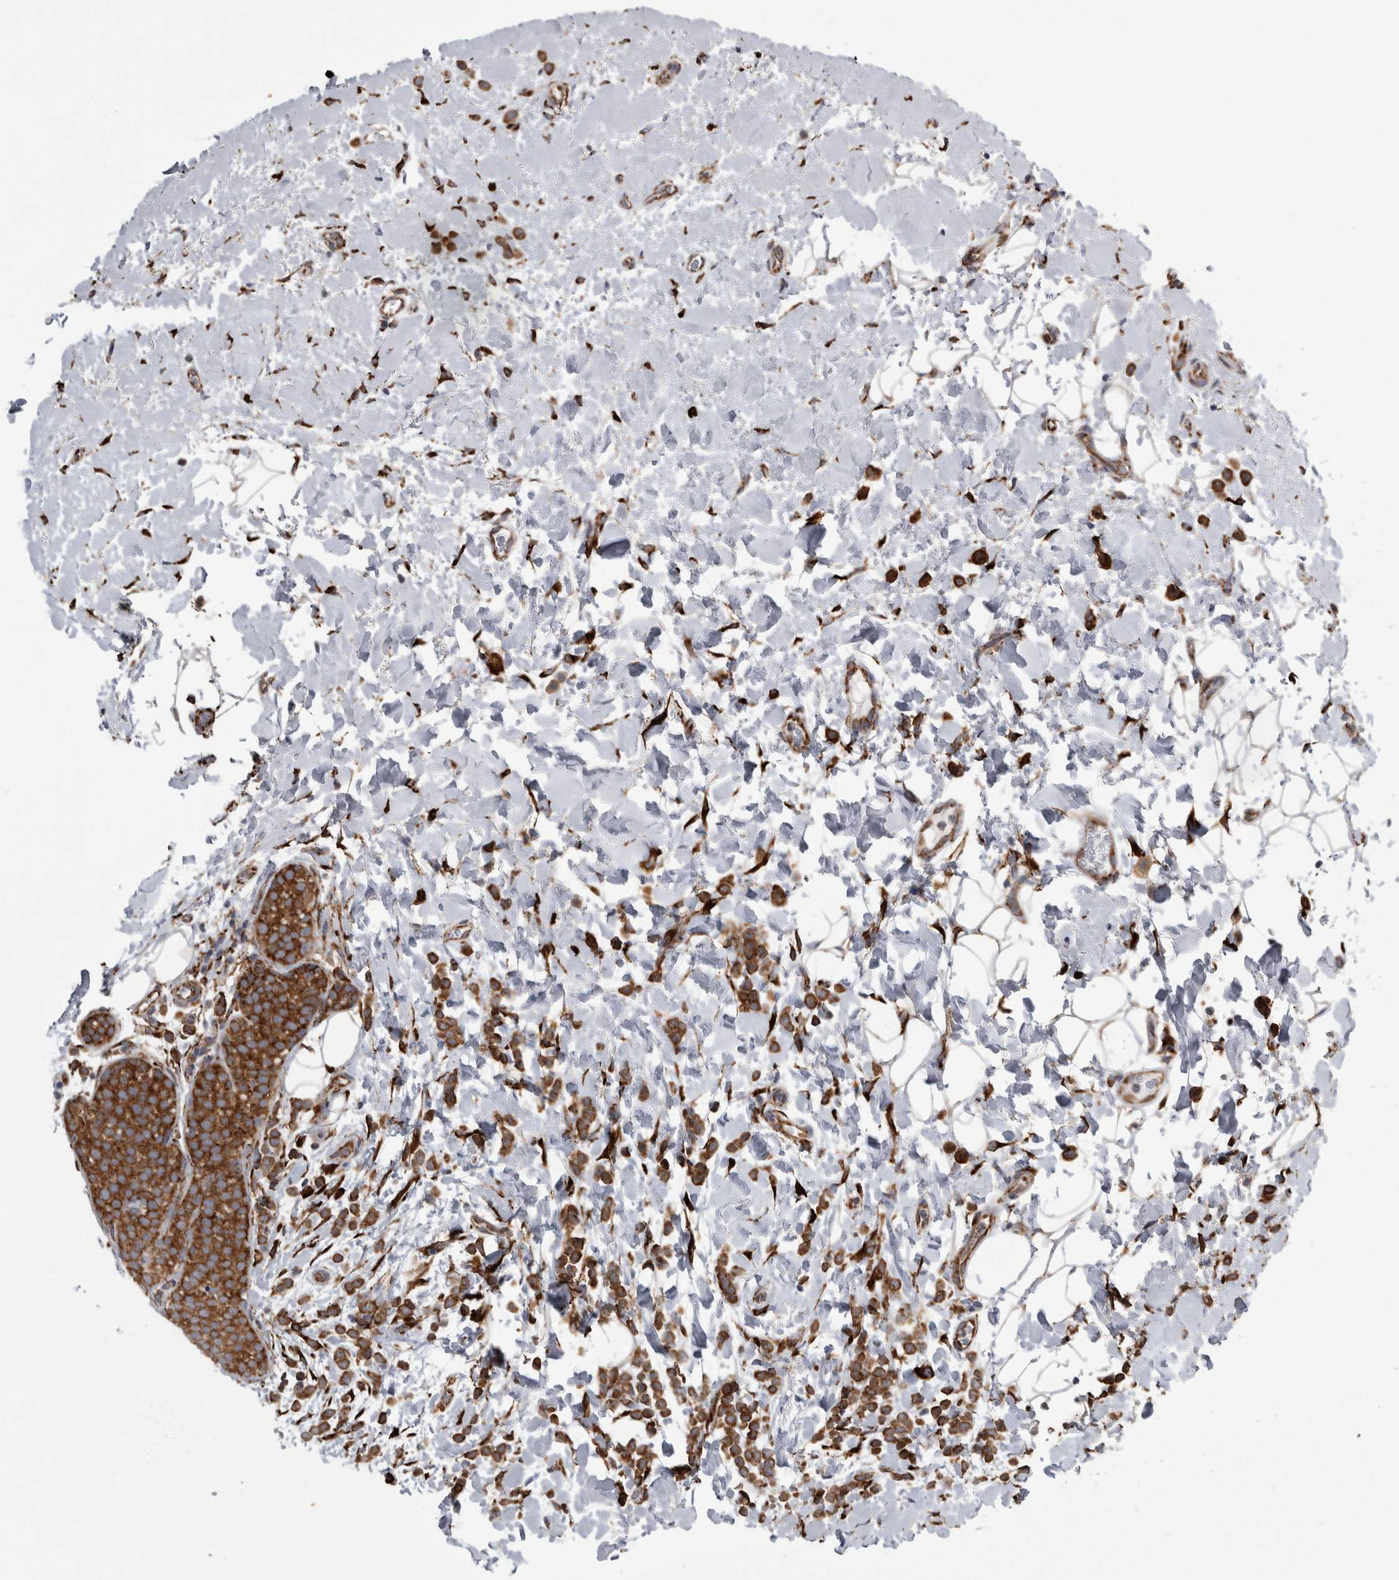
{"staining": {"intensity": "strong", "quantity": ">75%", "location": "cytoplasmic/membranous"}, "tissue": "breast cancer", "cell_type": "Tumor cells", "image_type": "cancer", "snomed": [{"axis": "morphology", "description": "Normal tissue, NOS"}, {"axis": "morphology", "description": "Lobular carcinoma"}, {"axis": "topography", "description": "Breast"}], "caption": "Strong cytoplasmic/membranous expression is appreciated in about >75% of tumor cells in breast lobular carcinoma.", "gene": "FHIP2B", "patient": {"sex": "female", "age": 50}}